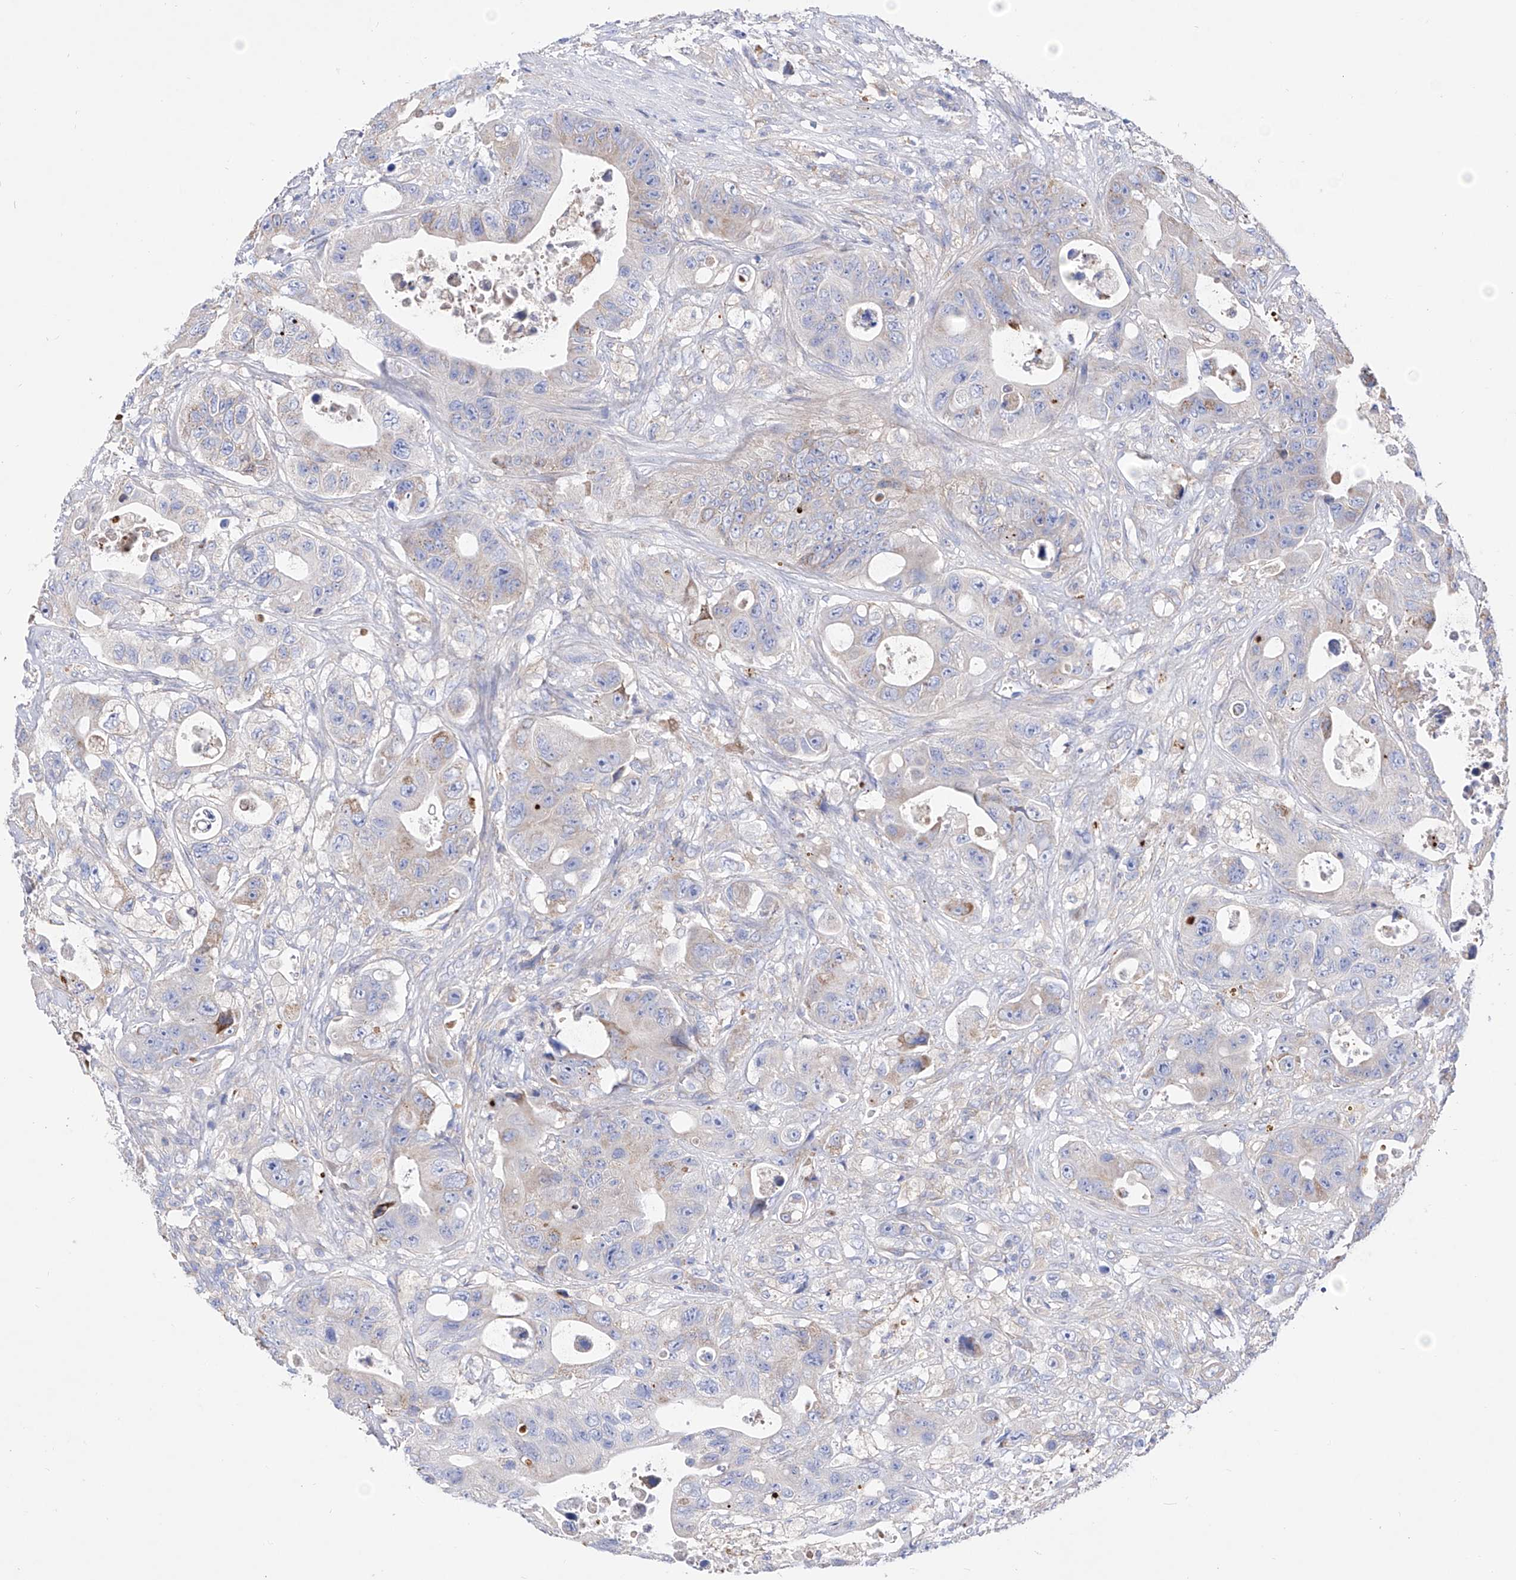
{"staining": {"intensity": "weak", "quantity": "<25%", "location": "cytoplasmic/membranous"}, "tissue": "colorectal cancer", "cell_type": "Tumor cells", "image_type": "cancer", "snomed": [{"axis": "morphology", "description": "Adenocarcinoma, NOS"}, {"axis": "topography", "description": "Colon"}], "caption": "Tumor cells are negative for brown protein staining in adenocarcinoma (colorectal). (DAB (3,3'-diaminobenzidine) IHC, high magnification).", "gene": "ZNF653", "patient": {"sex": "female", "age": 46}}